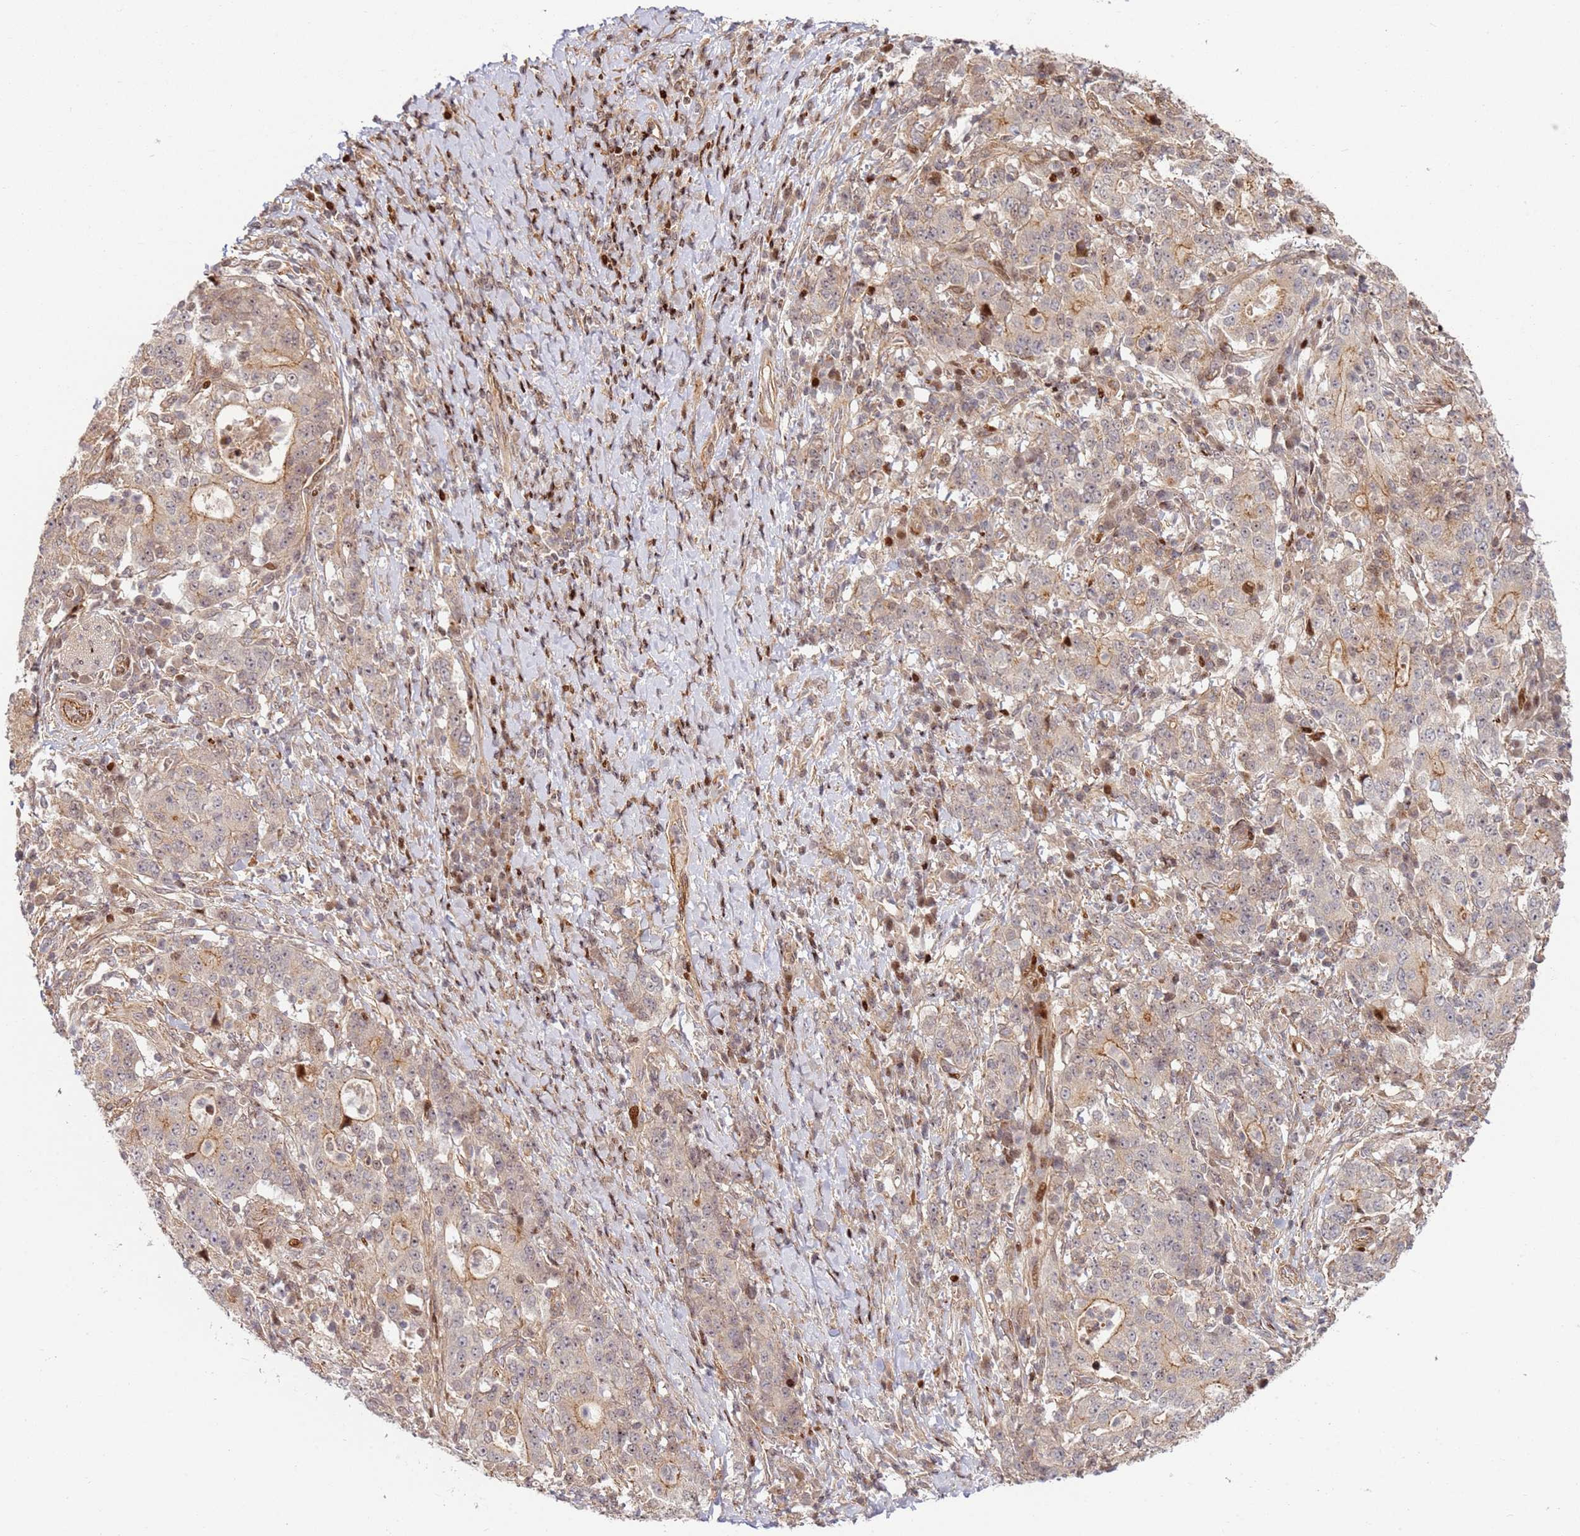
{"staining": {"intensity": "weak", "quantity": "<25%", "location": "cytoplasmic/membranous"}, "tissue": "stomach cancer", "cell_type": "Tumor cells", "image_type": "cancer", "snomed": [{"axis": "morphology", "description": "Normal tissue, NOS"}, {"axis": "morphology", "description": "Adenocarcinoma, NOS"}, {"axis": "topography", "description": "Stomach, upper"}, {"axis": "topography", "description": "Stomach"}], "caption": "Immunohistochemistry of human adenocarcinoma (stomach) shows no expression in tumor cells. Brightfield microscopy of immunohistochemistry stained with DAB (brown) and hematoxylin (blue), captured at high magnification.", "gene": "TMEM233", "patient": {"sex": "male", "age": 59}}